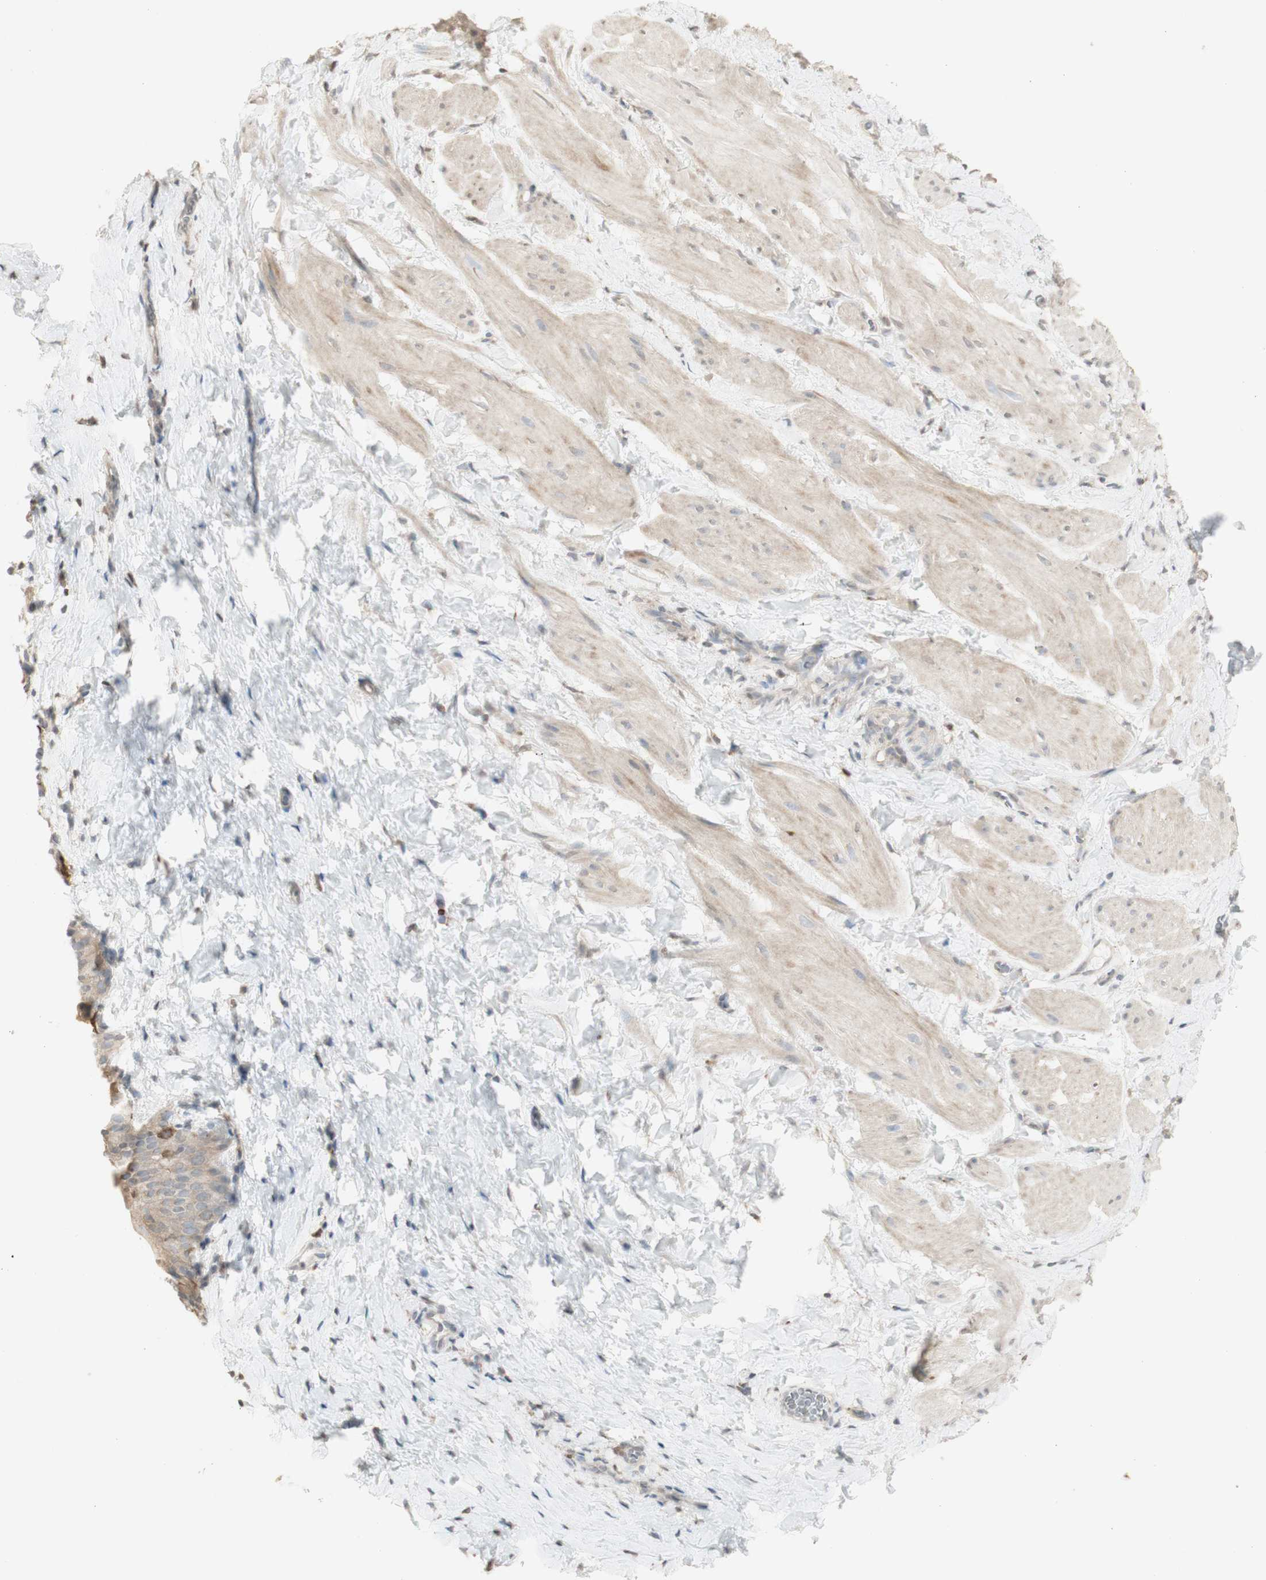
{"staining": {"intensity": "weak", "quantity": "25%-75%", "location": "cytoplasmic/membranous"}, "tissue": "smooth muscle", "cell_type": "Smooth muscle cells", "image_type": "normal", "snomed": [{"axis": "morphology", "description": "Normal tissue, NOS"}, {"axis": "topography", "description": "Smooth muscle"}], "caption": "This photomicrograph shows immunohistochemistry (IHC) staining of unremarkable human smooth muscle, with low weak cytoplasmic/membranous expression in approximately 25%-75% of smooth muscle cells.", "gene": "ATP6V1E1", "patient": {"sex": "male", "age": 16}}